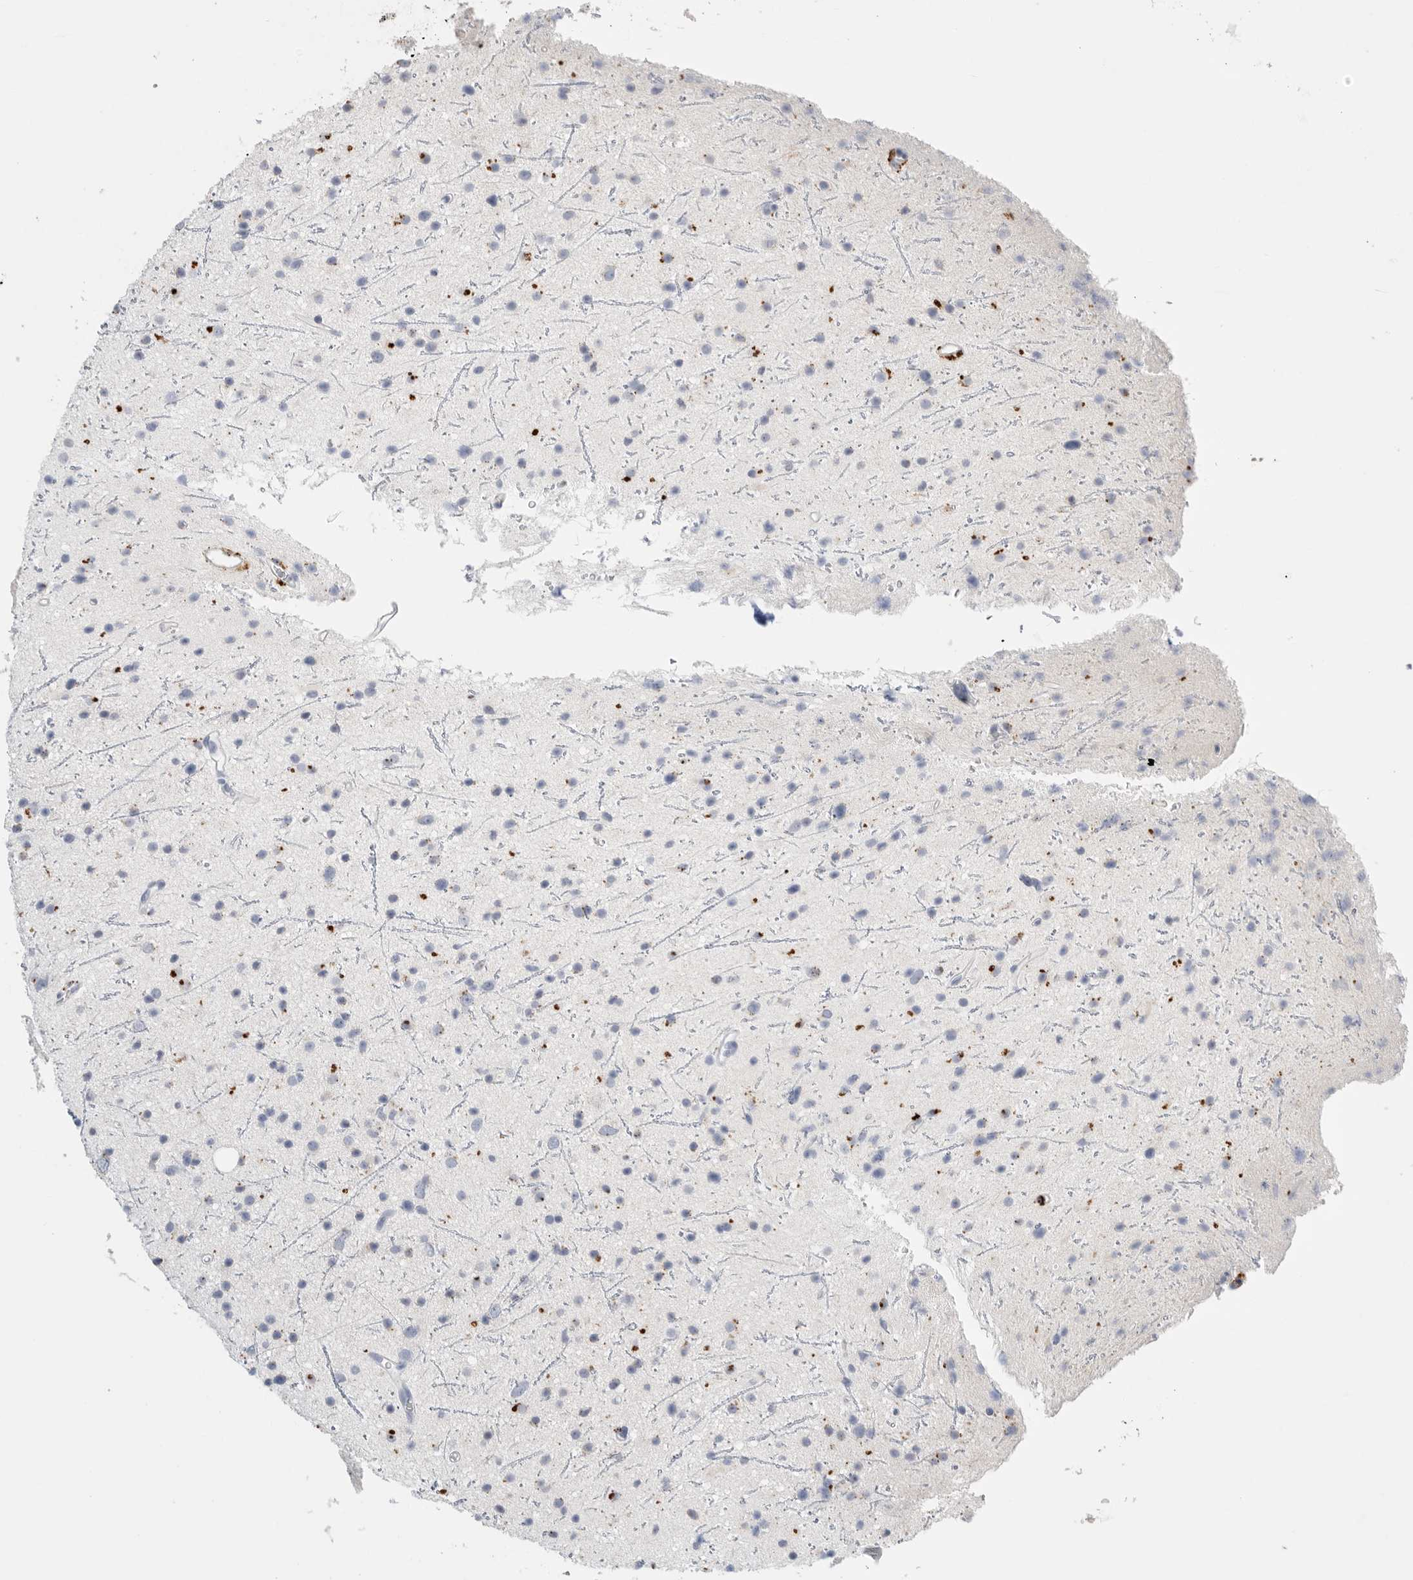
{"staining": {"intensity": "strong", "quantity": "<25%", "location": "cytoplasmic/membranous"}, "tissue": "glioma", "cell_type": "Tumor cells", "image_type": "cancer", "snomed": [{"axis": "morphology", "description": "Glioma, malignant, Low grade"}, {"axis": "topography", "description": "Cerebral cortex"}], "caption": "Protein positivity by immunohistochemistry (IHC) reveals strong cytoplasmic/membranous positivity in about <25% of tumor cells in malignant glioma (low-grade).", "gene": "GGH", "patient": {"sex": "female", "age": 39}}